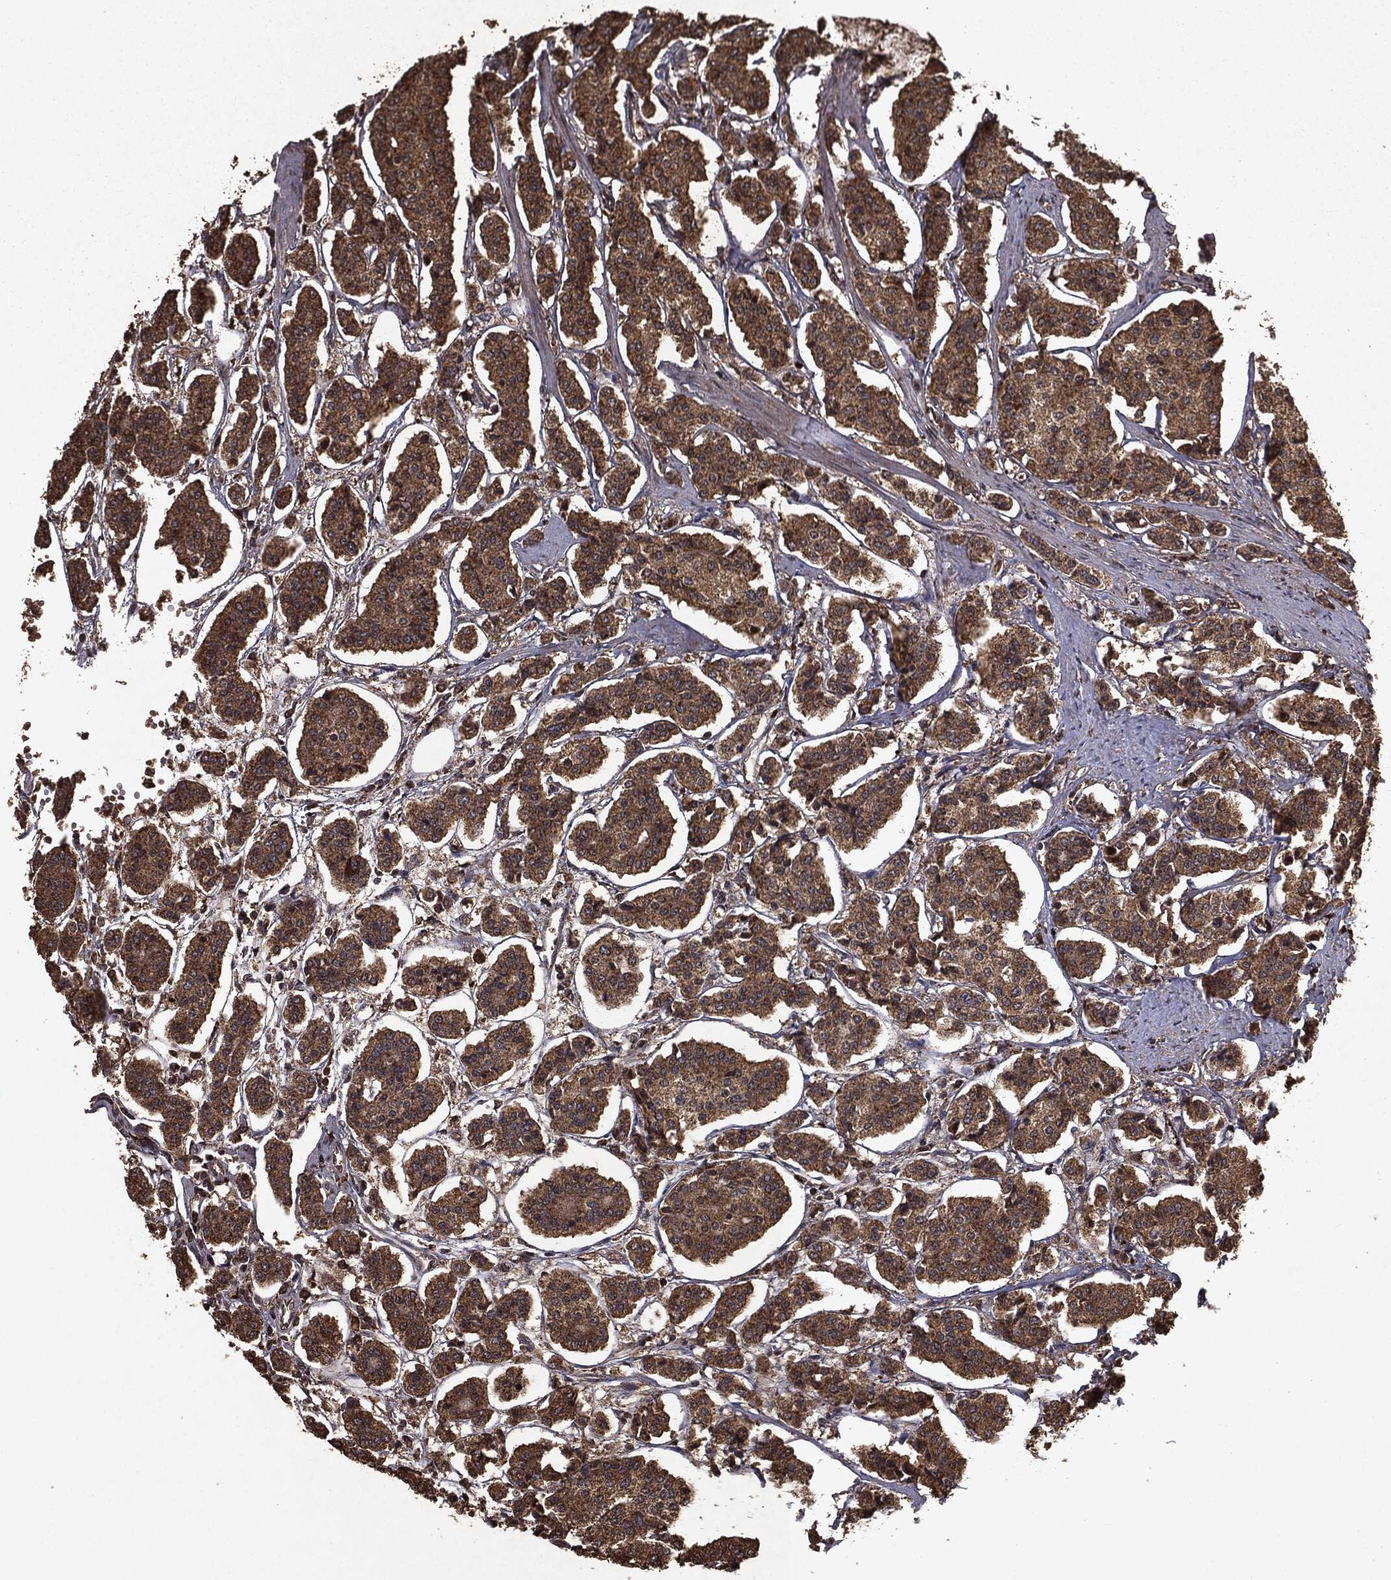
{"staining": {"intensity": "moderate", "quantity": ">75%", "location": "cytoplasmic/membranous"}, "tissue": "carcinoid", "cell_type": "Tumor cells", "image_type": "cancer", "snomed": [{"axis": "morphology", "description": "Carcinoid, malignant, NOS"}, {"axis": "topography", "description": "Small intestine"}], "caption": "Immunohistochemical staining of carcinoid (malignant) shows moderate cytoplasmic/membranous protein positivity in approximately >75% of tumor cells.", "gene": "MTOR", "patient": {"sex": "female", "age": 65}}